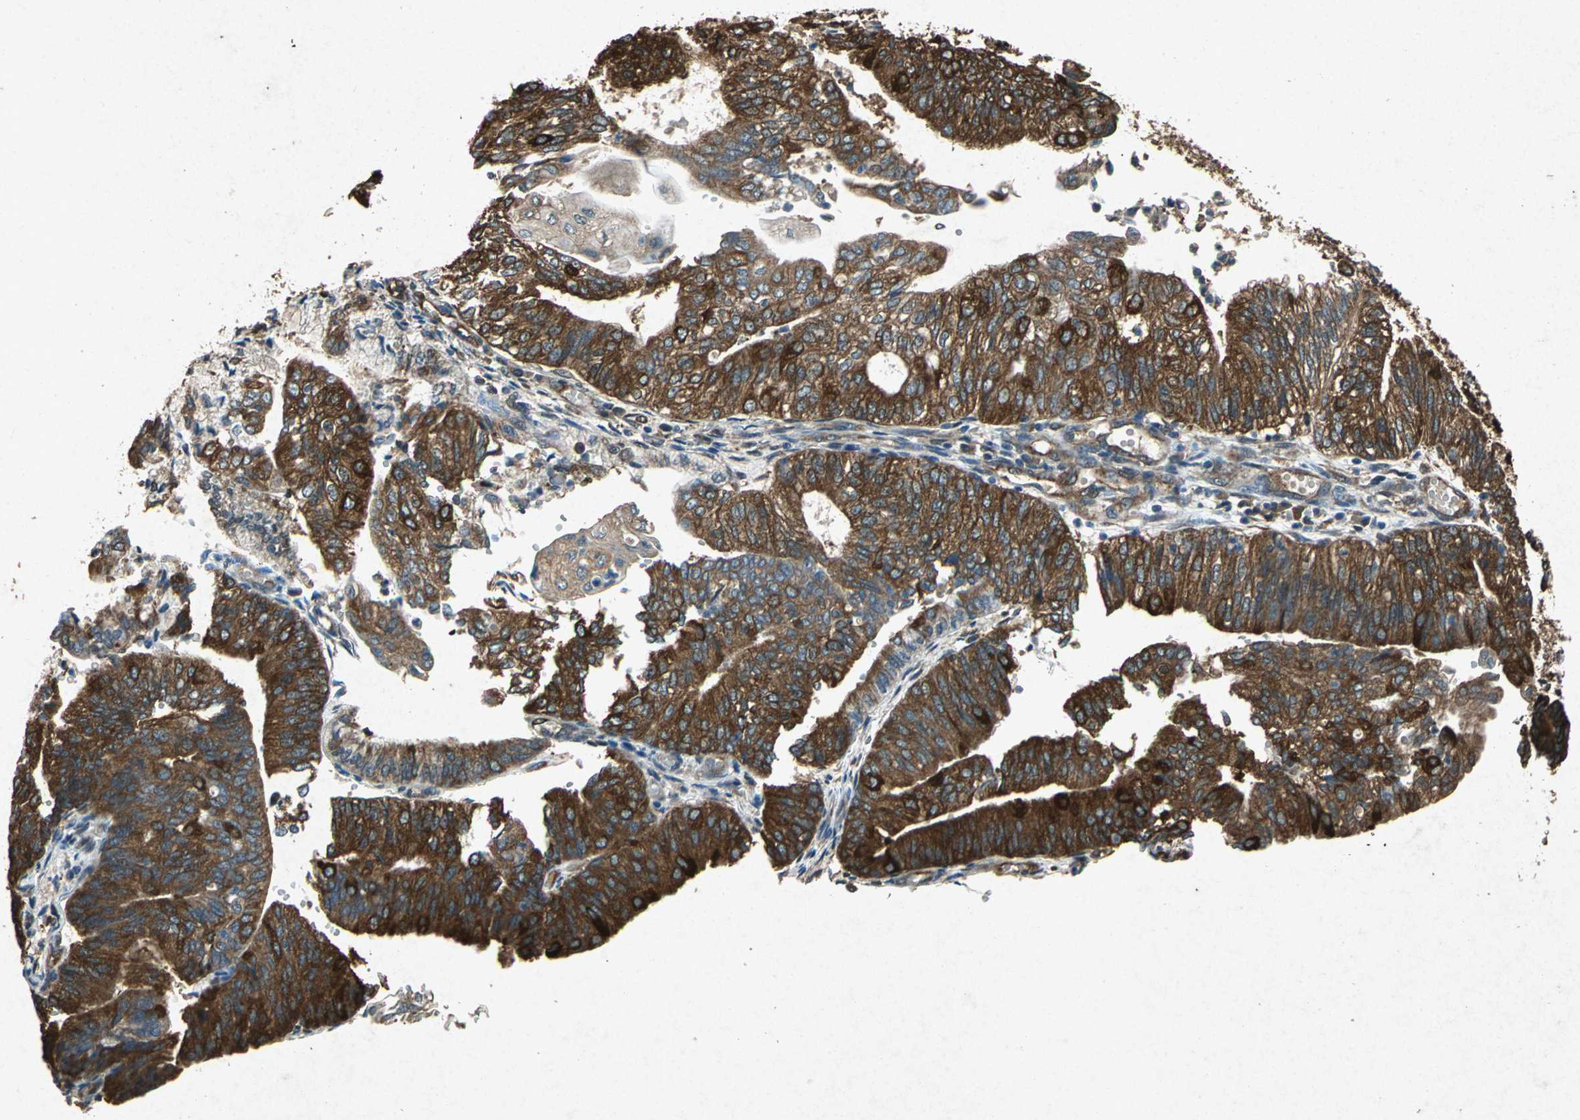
{"staining": {"intensity": "strong", "quantity": ">75%", "location": "cytoplasmic/membranous"}, "tissue": "endometrial cancer", "cell_type": "Tumor cells", "image_type": "cancer", "snomed": [{"axis": "morphology", "description": "Adenocarcinoma, NOS"}, {"axis": "topography", "description": "Endometrium"}], "caption": "DAB (3,3'-diaminobenzidine) immunohistochemical staining of human endometrial cancer exhibits strong cytoplasmic/membranous protein staining in approximately >75% of tumor cells.", "gene": "HSP90AB1", "patient": {"sex": "female", "age": 59}}